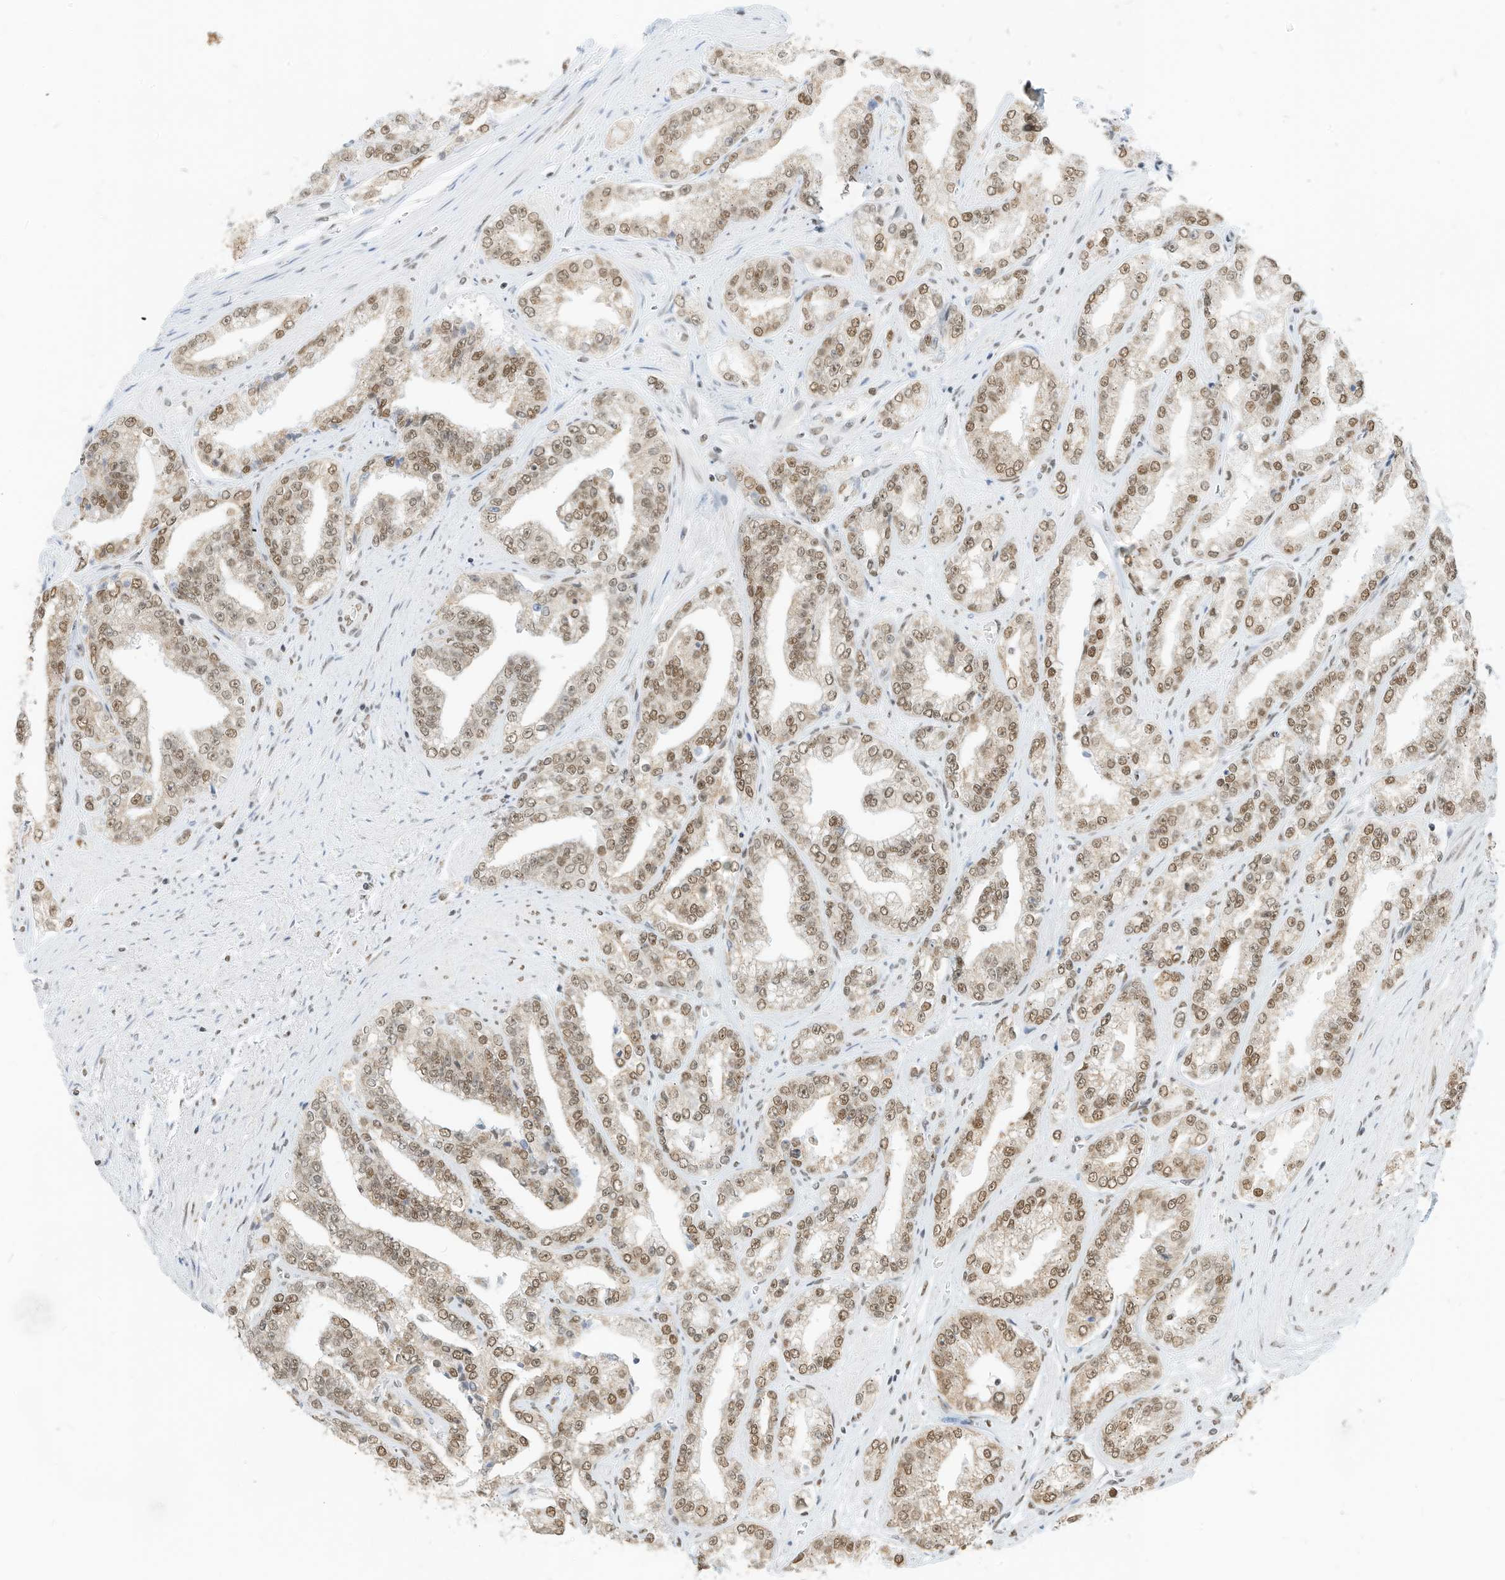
{"staining": {"intensity": "moderate", "quantity": ">75%", "location": "nuclear"}, "tissue": "prostate cancer", "cell_type": "Tumor cells", "image_type": "cancer", "snomed": [{"axis": "morphology", "description": "Adenocarcinoma, High grade"}, {"axis": "topography", "description": "Prostate"}], "caption": "High-grade adenocarcinoma (prostate) stained with a brown dye shows moderate nuclear positive expression in approximately >75% of tumor cells.", "gene": "SMARCA2", "patient": {"sex": "male", "age": 71}}